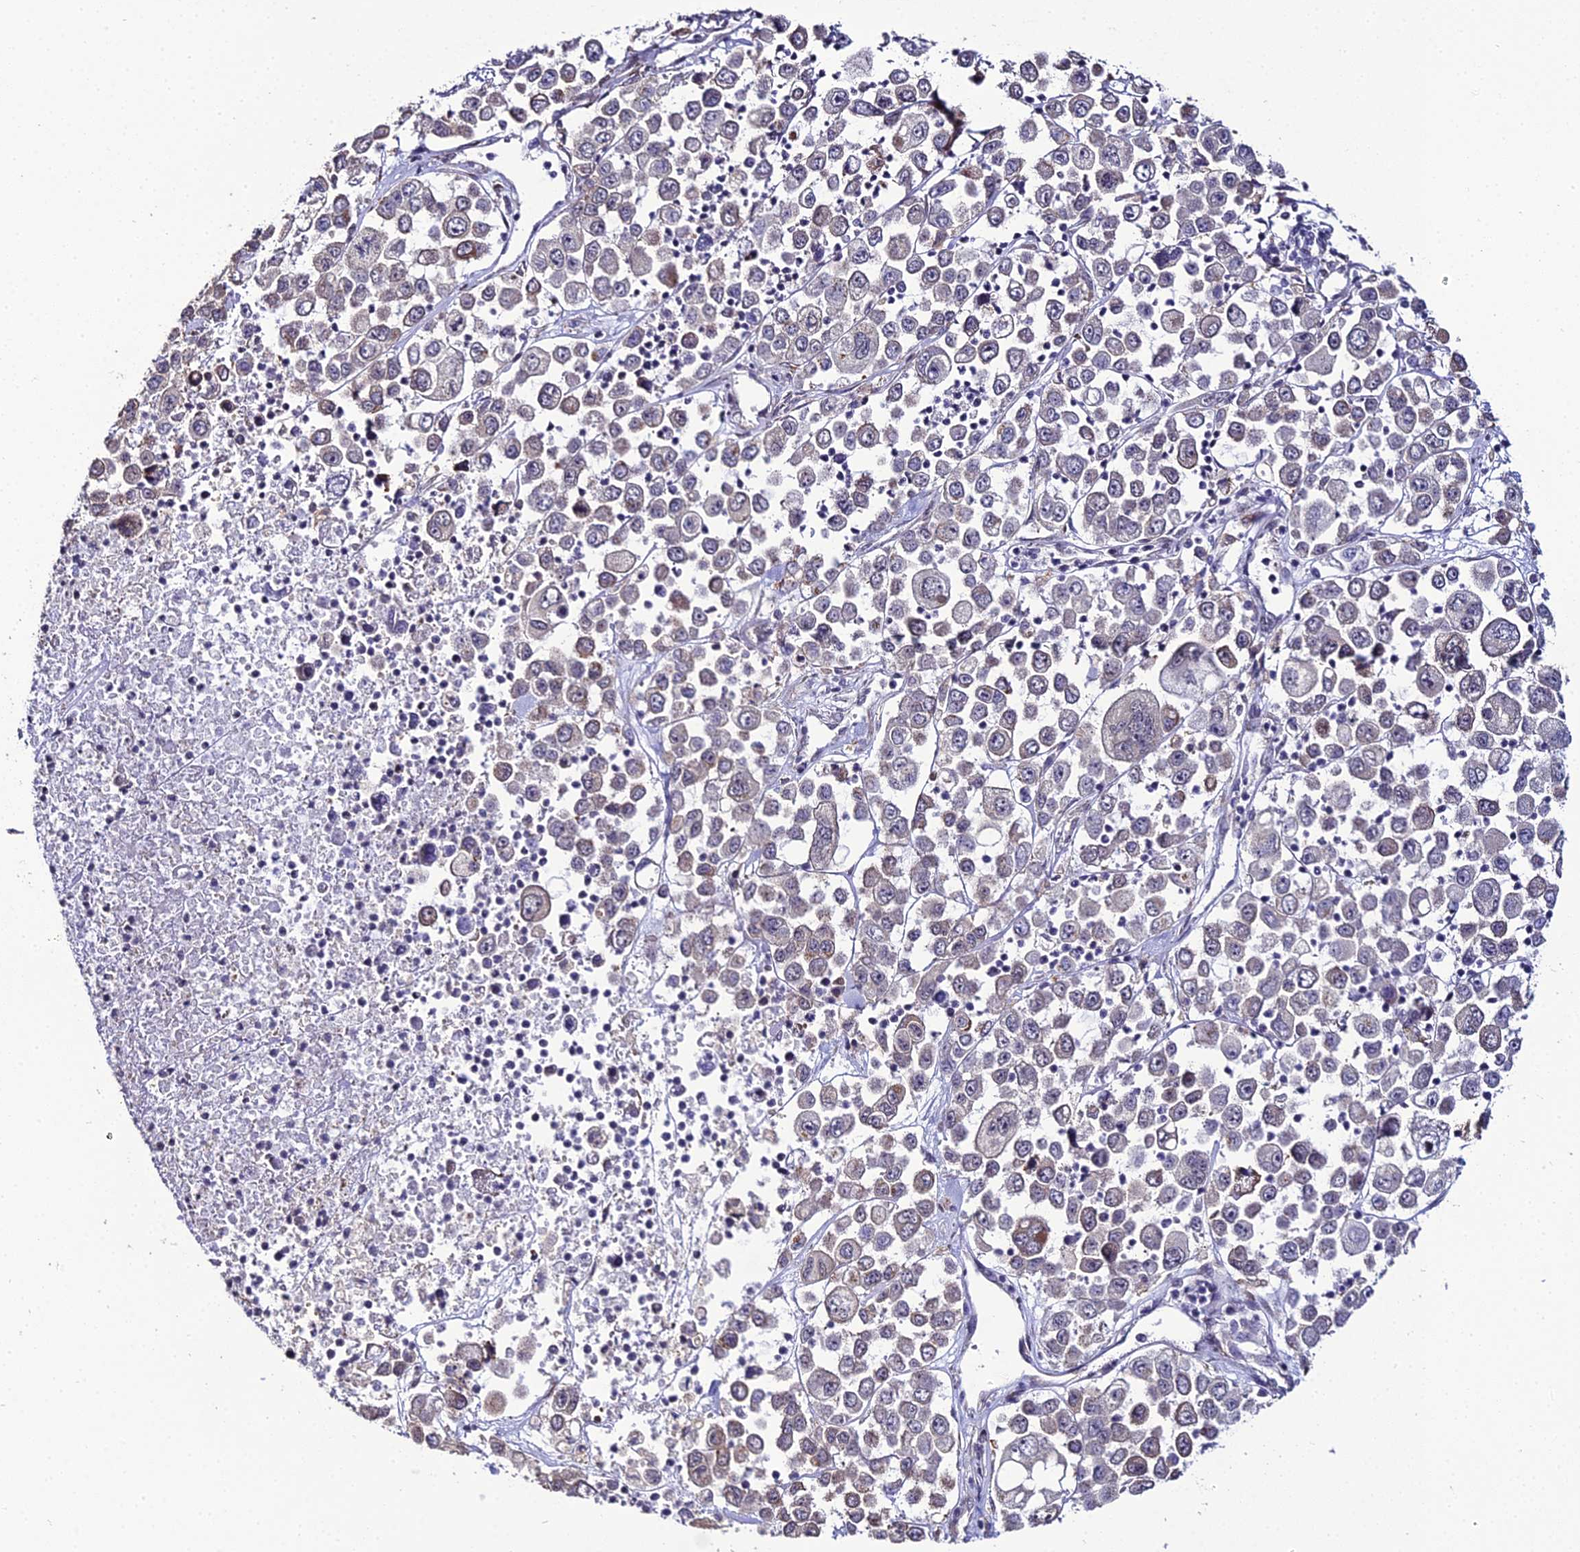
{"staining": {"intensity": "negative", "quantity": "none", "location": "none"}, "tissue": "melanoma", "cell_type": "Tumor cells", "image_type": "cancer", "snomed": [{"axis": "morphology", "description": "Malignant melanoma, Metastatic site"}, {"axis": "topography", "description": "Lymph node"}], "caption": "This micrograph is of melanoma stained with immunohistochemistry (IHC) to label a protein in brown with the nuclei are counter-stained blue. There is no positivity in tumor cells. (DAB (3,3'-diaminobenzidine) immunohistochemistry (IHC) visualized using brightfield microscopy, high magnification).", "gene": "TROAP", "patient": {"sex": "female", "age": 54}}